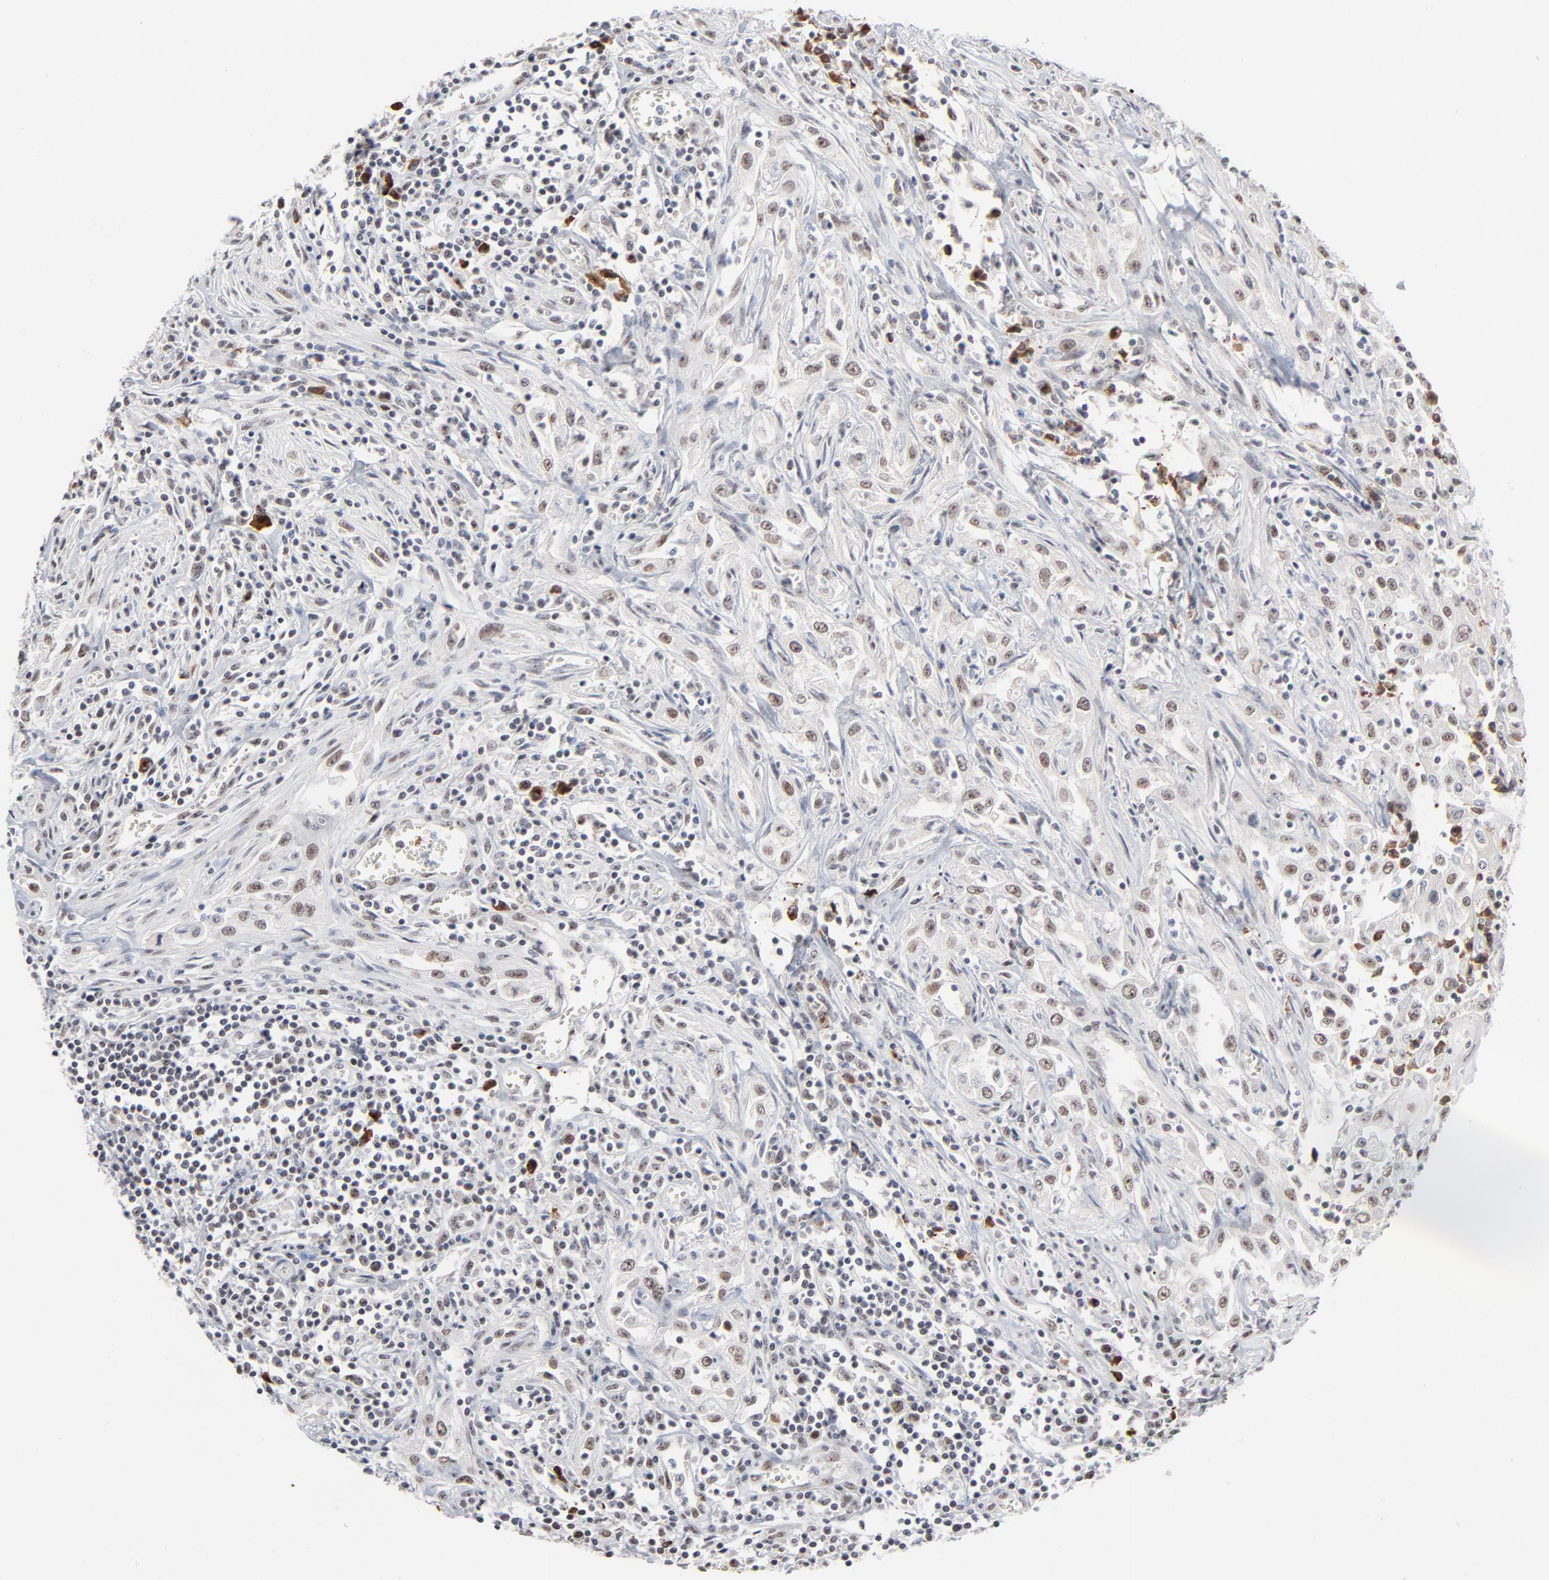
{"staining": {"intensity": "moderate", "quantity": ">75%", "location": "nuclear"}, "tissue": "head and neck cancer", "cell_type": "Tumor cells", "image_type": "cancer", "snomed": [{"axis": "morphology", "description": "Squamous cell carcinoma, NOS"}, {"axis": "topography", "description": "Oral tissue"}, {"axis": "topography", "description": "Head-Neck"}], "caption": "Protein staining of head and neck cancer (squamous cell carcinoma) tissue reveals moderate nuclear staining in about >75% of tumor cells.", "gene": "MPHOSPH6", "patient": {"sex": "female", "age": 76}}